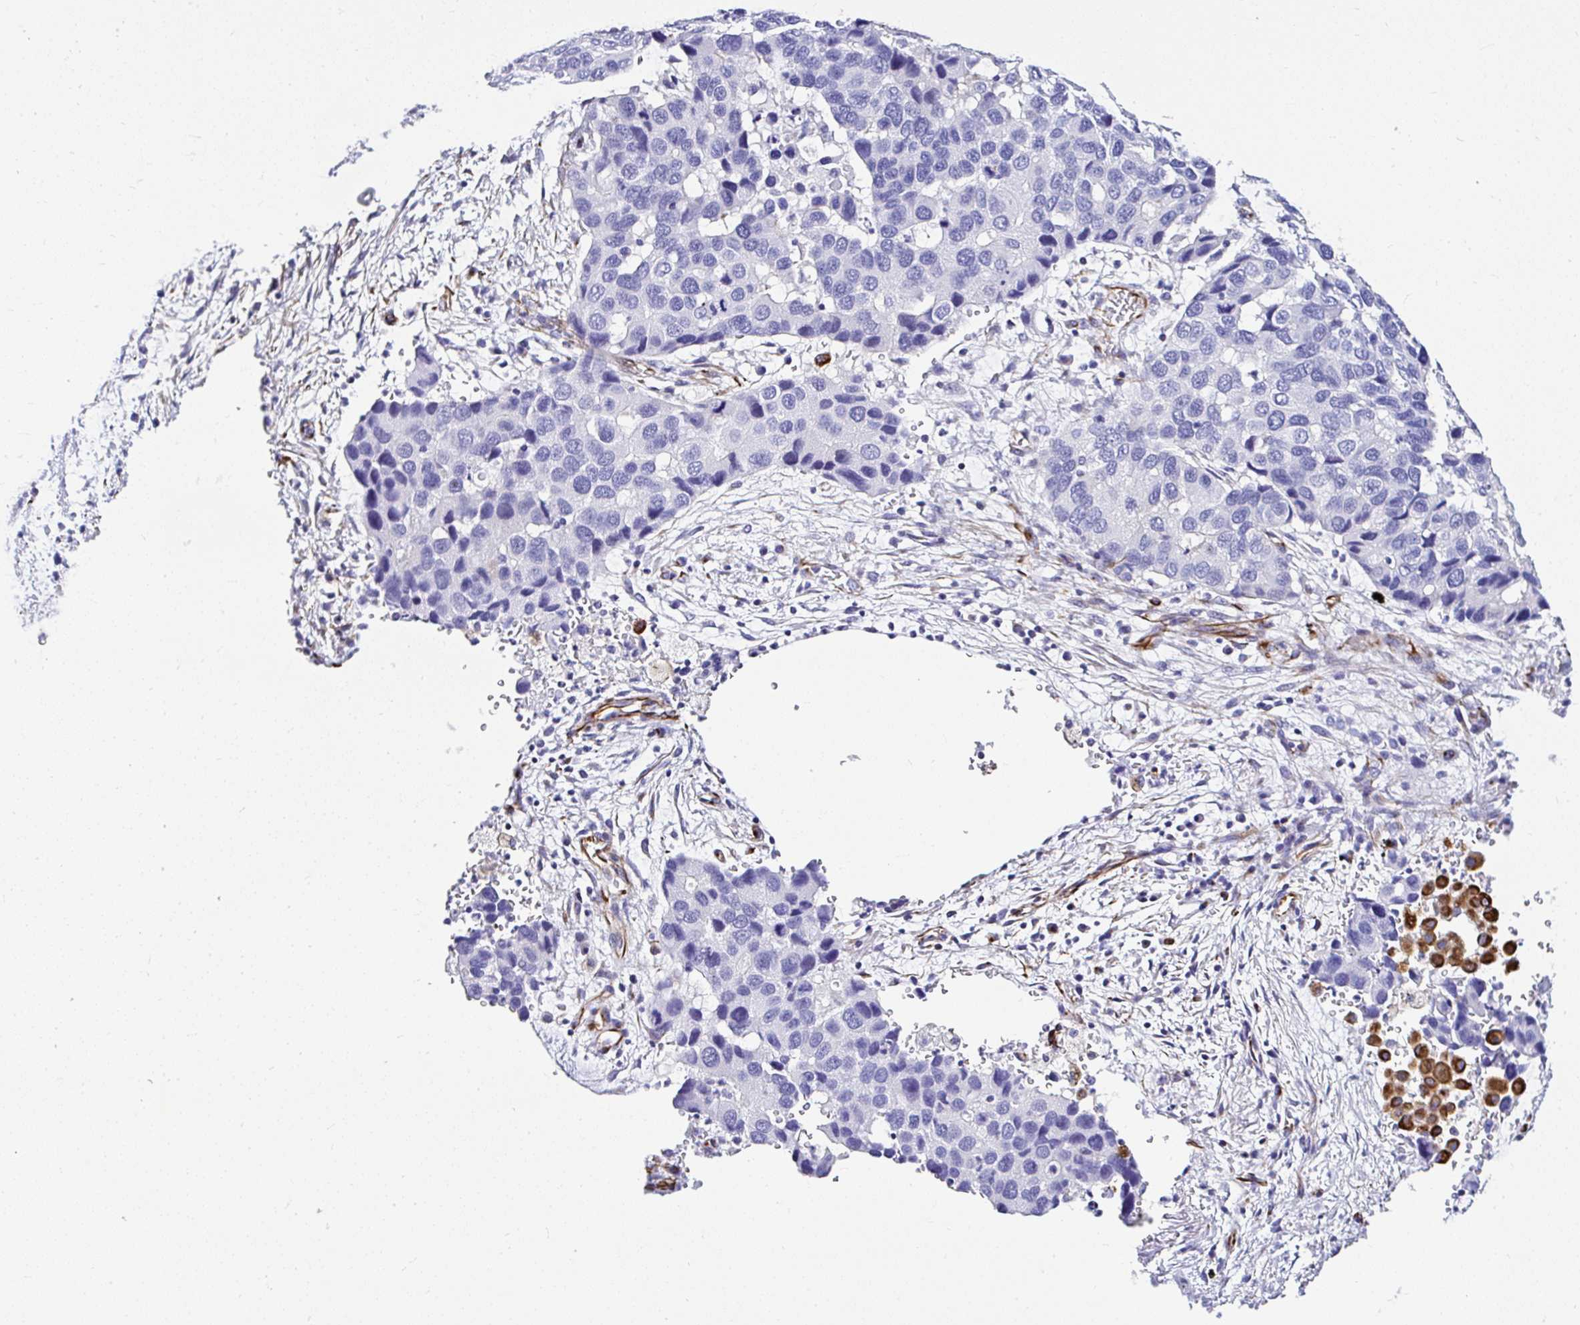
{"staining": {"intensity": "negative", "quantity": "none", "location": "none"}, "tissue": "lung cancer", "cell_type": "Tumor cells", "image_type": "cancer", "snomed": [{"axis": "morphology", "description": "Aneuploidy"}, {"axis": "morphology", "description": "Adenocarcinoma, NOS"}, {"axis": "topography", "description": "Lymph node"}, {"axis": "topography", "description": "Lung"}], "caption": "This is an IHC micrograph of adenocarcinoma (lung). There is no staining in tumor cells.", "gene": "DEPDC5", "patient": {"sex": "female", "age": 74}}